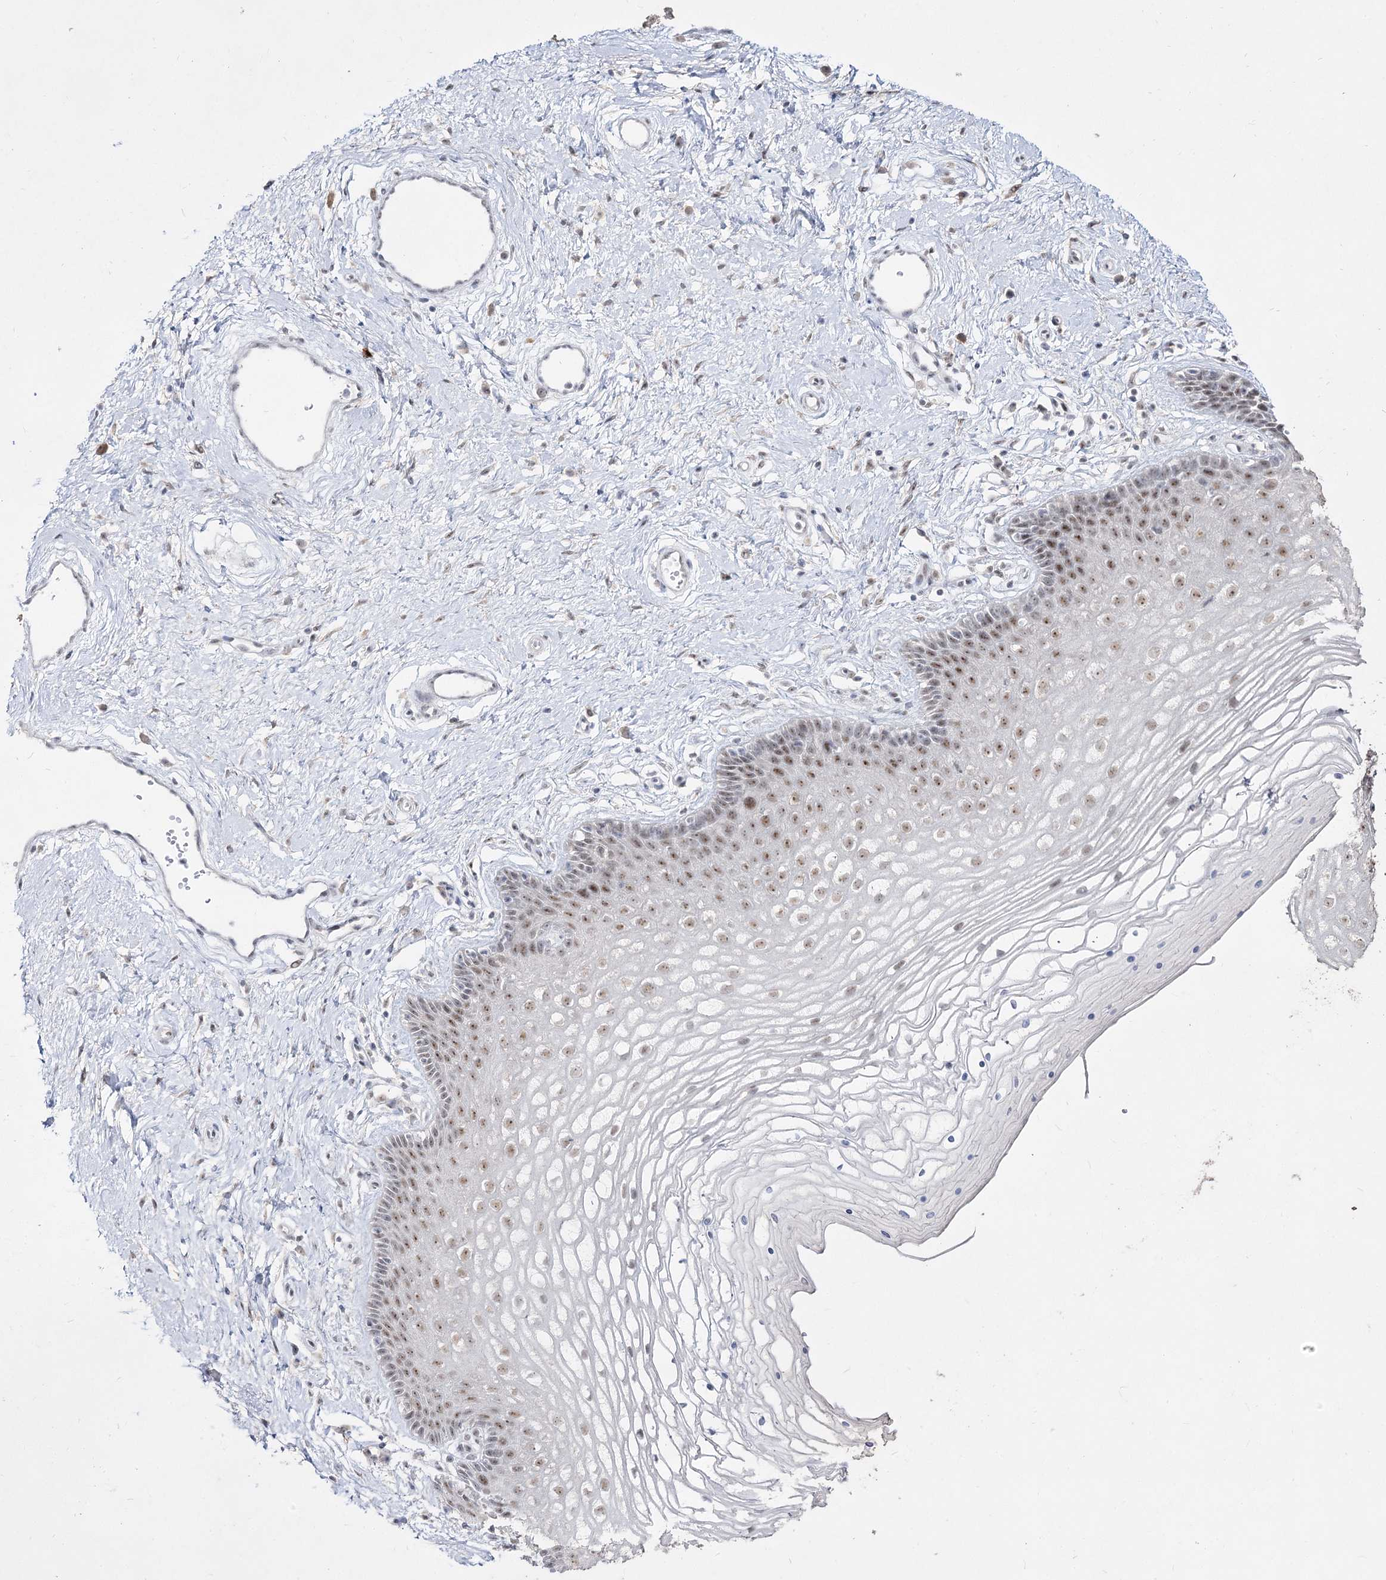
{"staining": {"intensity": "moderate", "quantity": "25%-75%", "location": "nuclear"}, "tissue": "vagina", "cell_type": "Squamous epithelial cells", "image_type": "normal", "snomed": [{"axis": "morphology", "description": "Normal tissue, NOS"}, {"axis": "topography", "description": "Vagina"}], "caption": "Vagina stained for a protein reveals moderate nuclear positivity in squamous epithelial cells. (IHC, brightfield microscopy, high magnification).", "gene": "DDX50", "patient": {"sex": "female", "age": 46}}